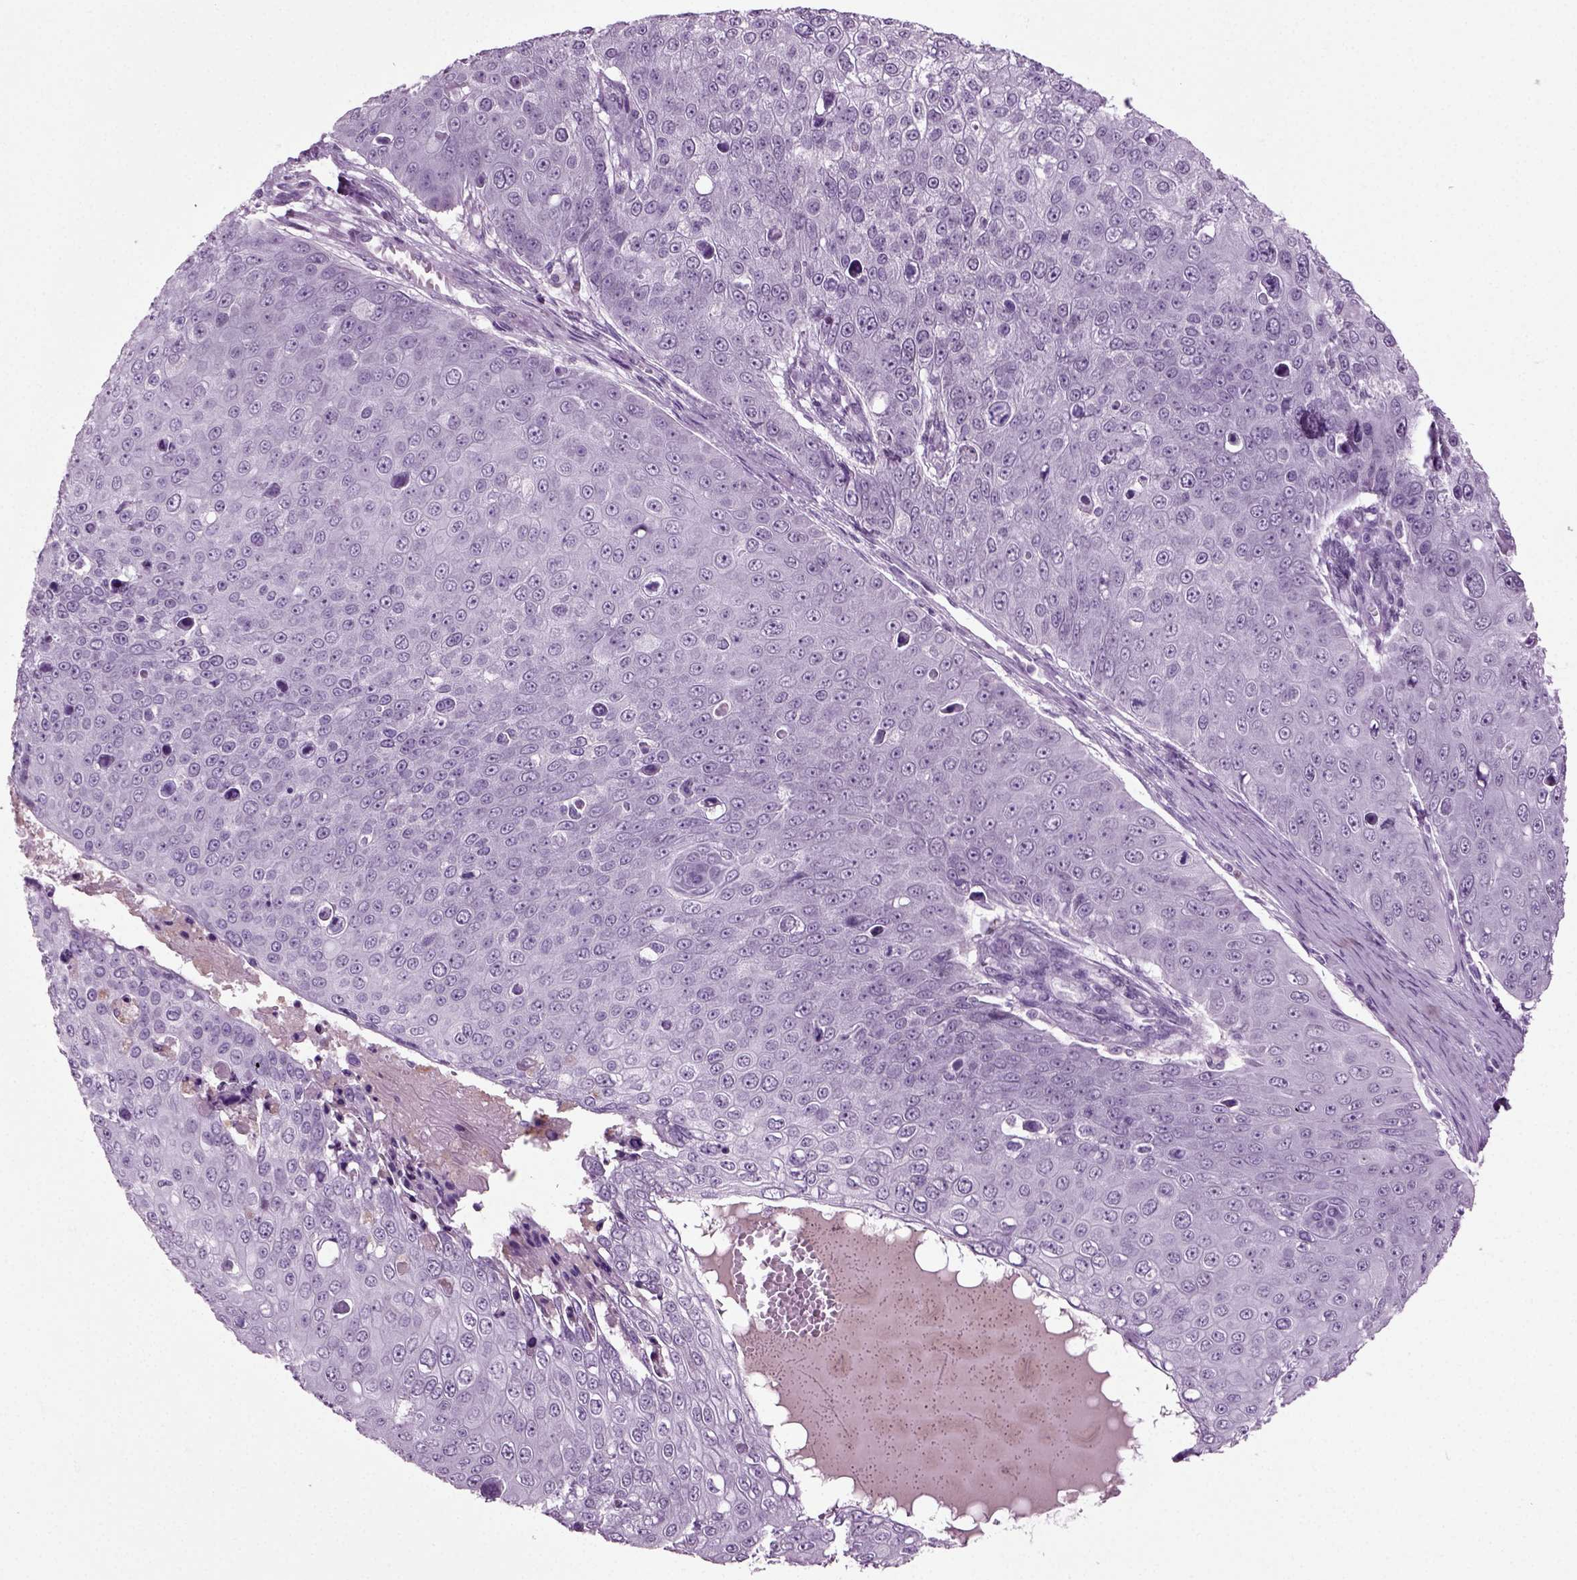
{"staining": {"intensity": "negative", "quantity": "none", "location": "none"}, "tissue": "skin cancer", "cell_type": "Tumor cells", "image_type": "cancer", "snomed": [{"axis": "morphology", "description": "Squamous cell carcinoma, NOS"}, {"axis": "topography", "description": "Skin"}], "caption": "Tumor cells are negative for brown protein staining in skin cancer (squamous cell carcinoma).", "gene": "PRLH", "patient": {"sex": "male", "age": 71}}